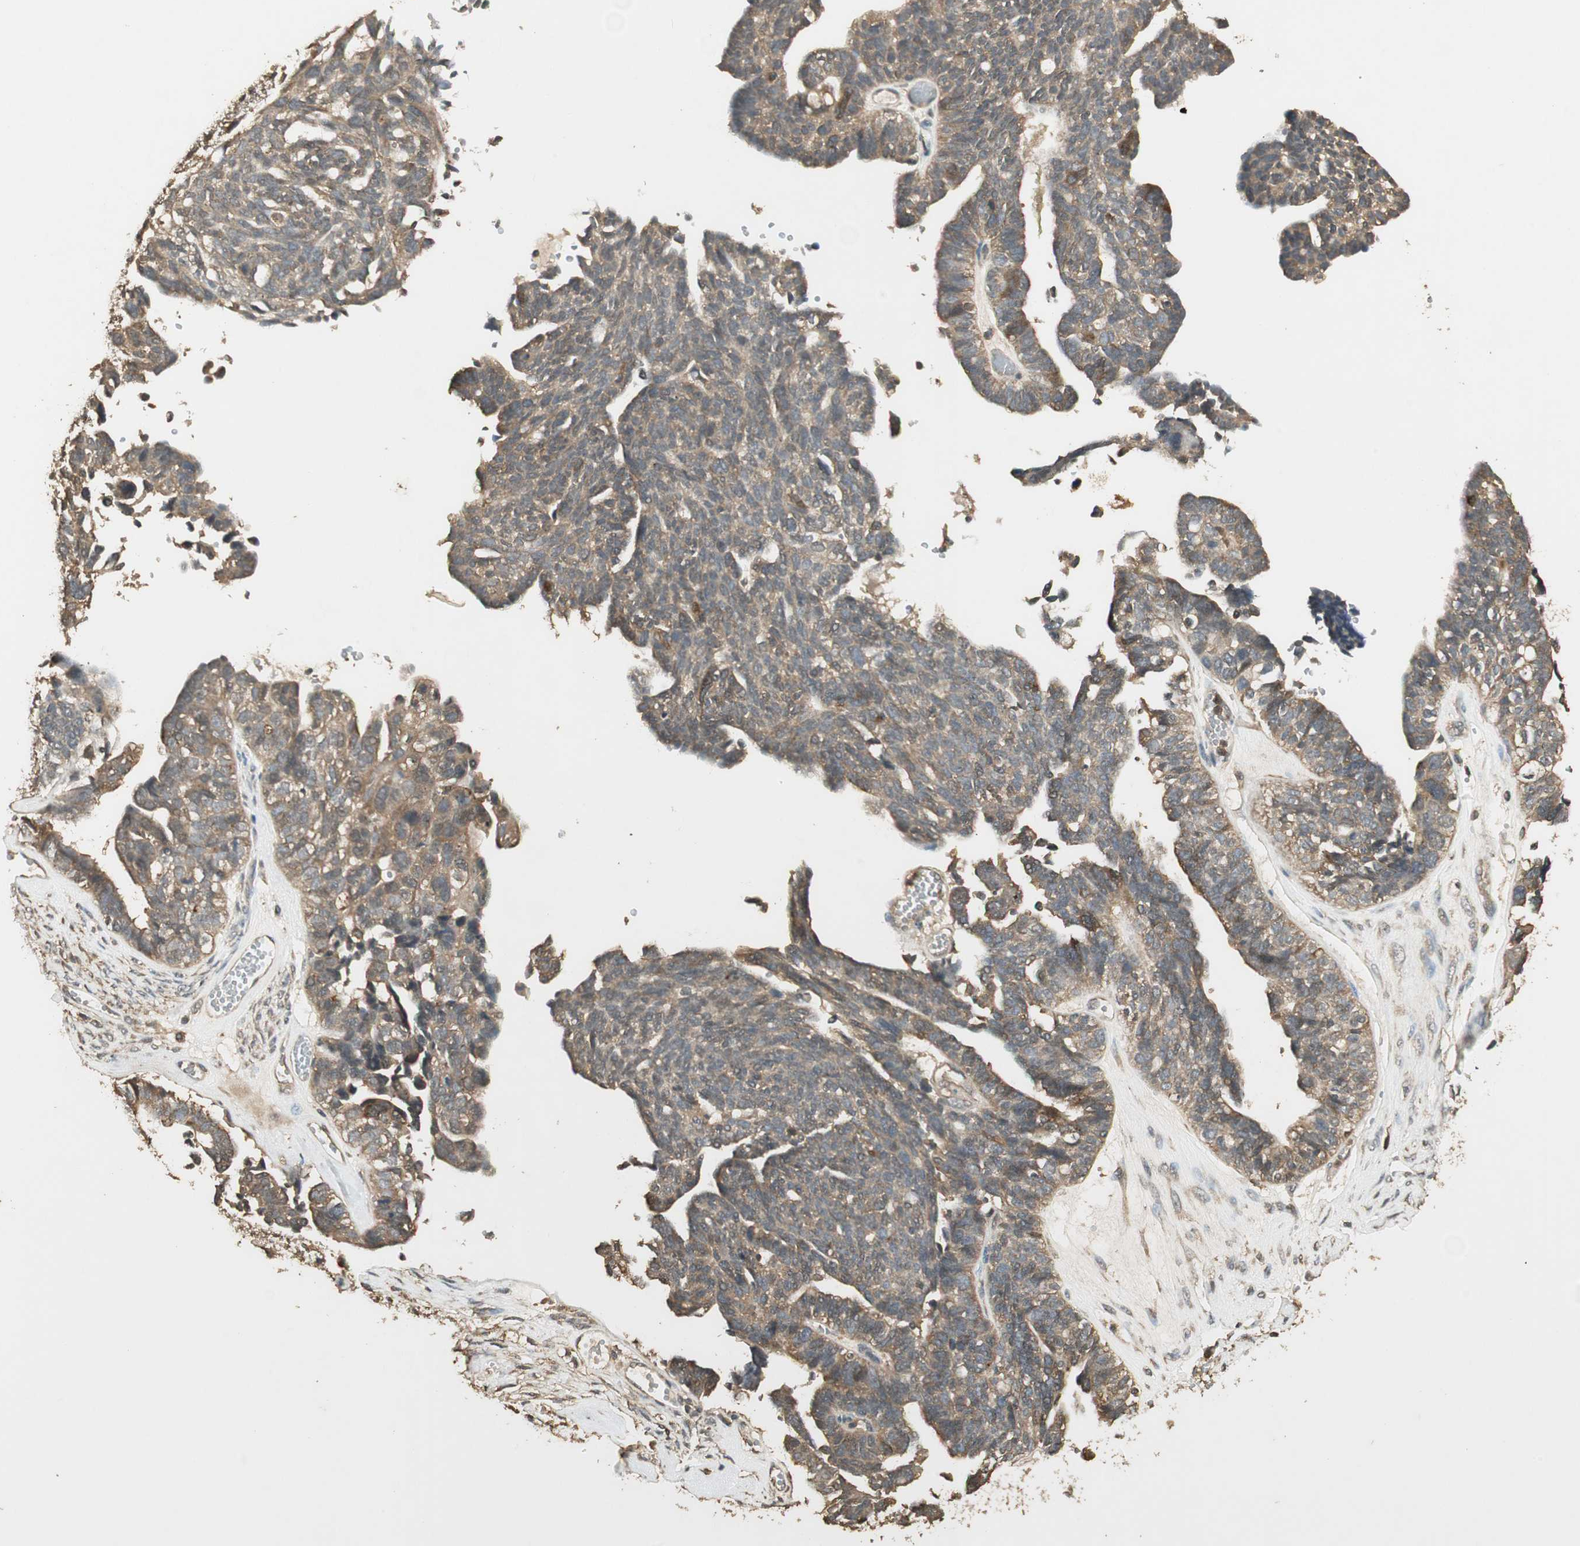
{"staining": {"intensity": "moderate", "quantity": "25%-75%", "location": "cytoplasmic/membranous"}, "tissue": "ovarian cancer", "cell_type": "Tumor cells", "image_type": "cancer", "snomed": [{"axis": "morphology", "description": "Cystadenocarcinoma, serous, NOS"}, {"axis": "topography", "description": "Ovary"}], "caption": "Human ovarian cancer (serous cystadenocarcinoma) stained with a brown dye displays moderate cytoplasmic/membranous positive expression in about 25%-75% of tumor cells.", "gene": "USP2", "patient": {"sex": "female", "age": 79}}